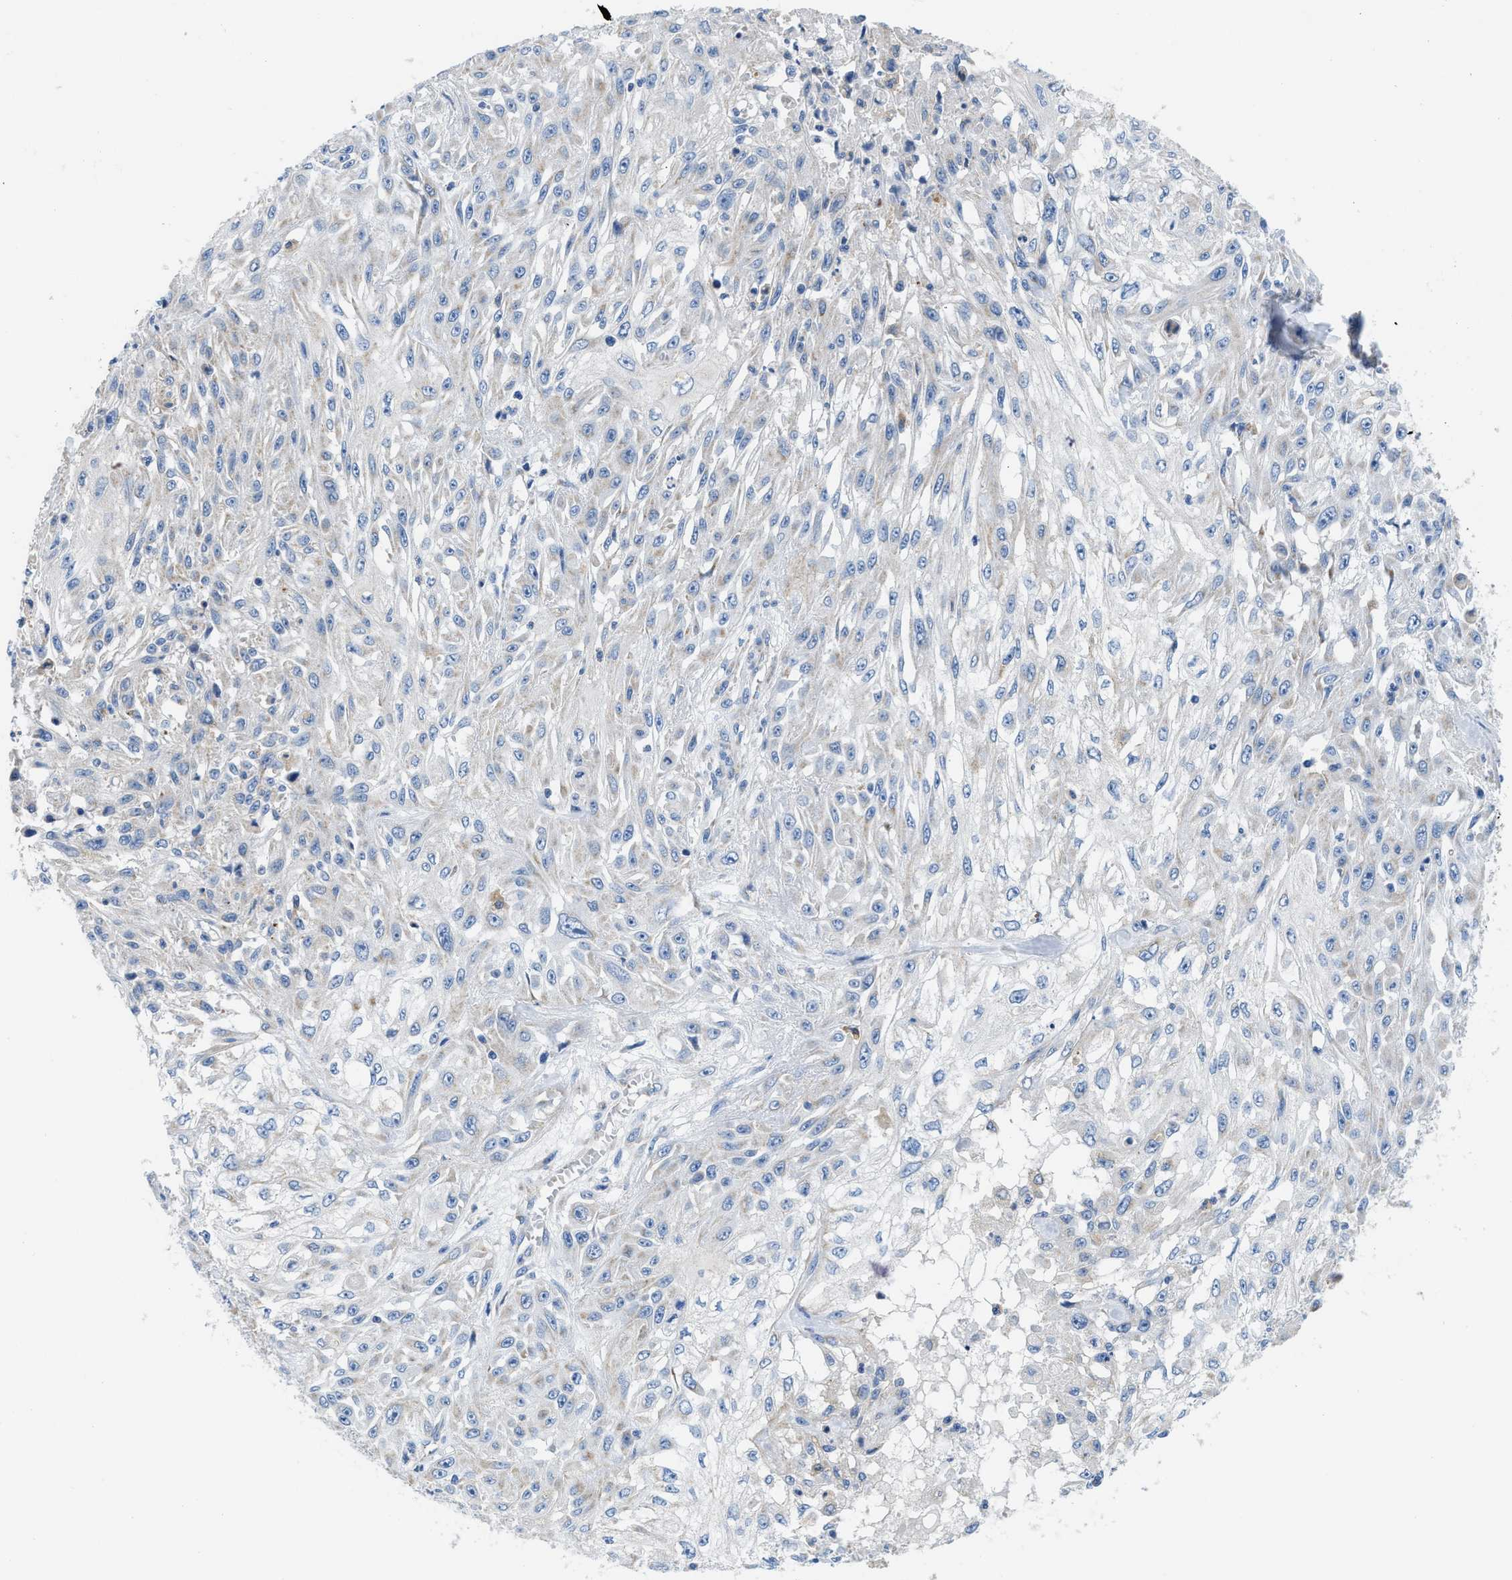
{"staining": {"intensity": "weak", "quantity": "<25%", "location": "cytoplasmic/membranous"}, "tissue": "skin cancer", "cell_type": "Tumor cells", "image_type": "cancer", "snomed": [{"axis": "morphology", "description": "Squamous cell carcinoma, NOS"}, {"axis": "morphology", "description": "Squamous cell carcinoma, metastatic, NOS"}, {"axis": "topography", "description": "Skin"}, {"axis": "topography", "description": "Lymph node"}], "caption": "DAB (3,3'-diaminobenzidine) immunohistochemical staining of human skin cancer demonstrates no significant staining in tumor cells.", "gene": "SLC25A13", "patient": {"sex": "male", "age": 75}}